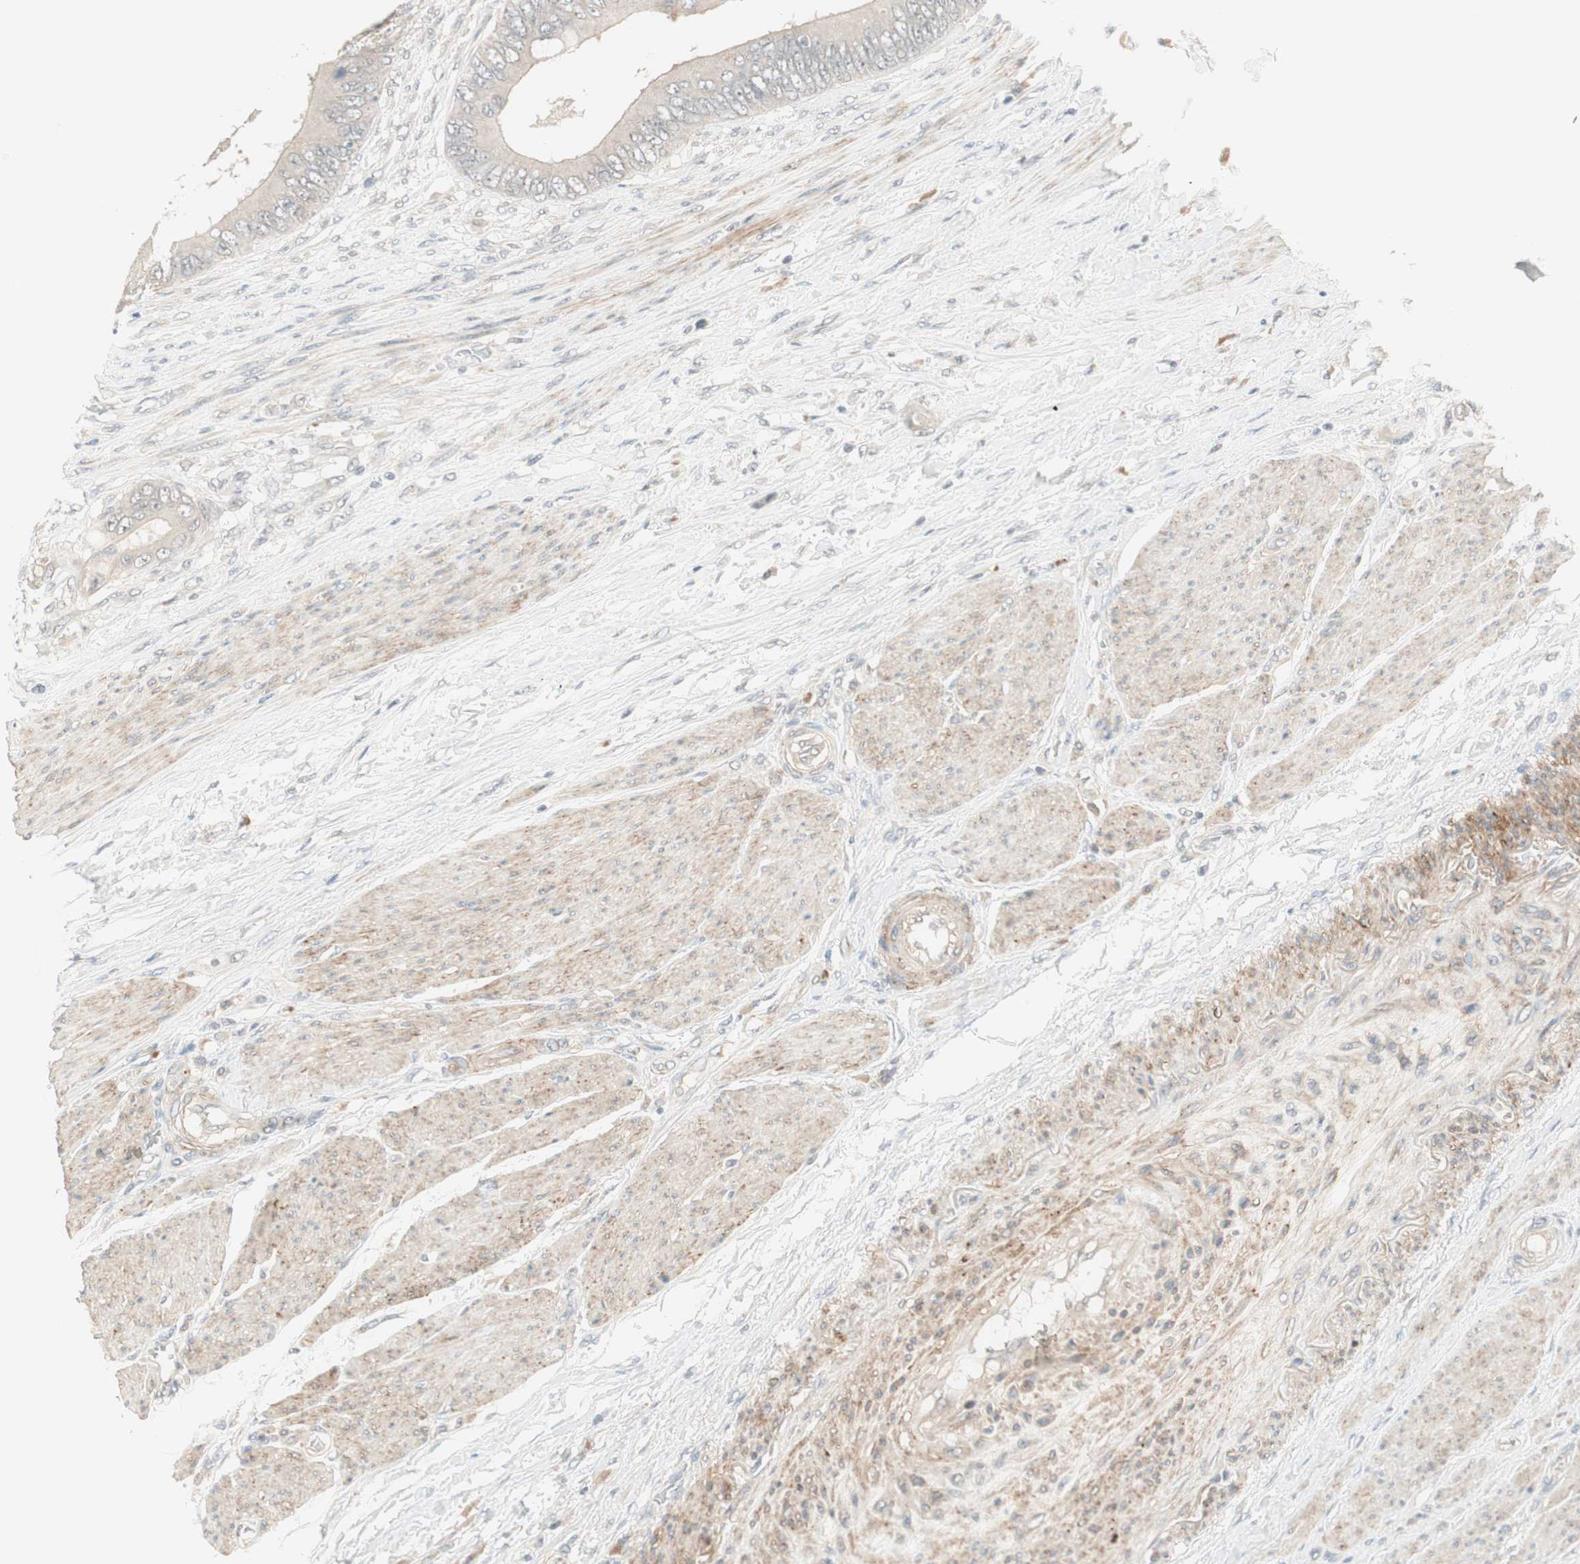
{"staining": {"intensity": "negative", "quantity": "none", "location": "none"}, "tissue": "colorectal cancer", "cell_type": "Tumor cells", "image_type": "cancer", "snomed": [{"axis": "morphology", "description": "Adenocarcinoma, NOS"}, {"axis": "topography", "description": "Rectum"}], "caption": "High magnification brightfield microscopy of adenocarcinoma (colorectal) stained with DAB (3,3'-diaminobenzidine) (brown) and counterstained with hematoxylin (blue): tumor cells show no significant expression.", "gene": "RNGTT", "patient": {"sex": "female", "age": 77}}